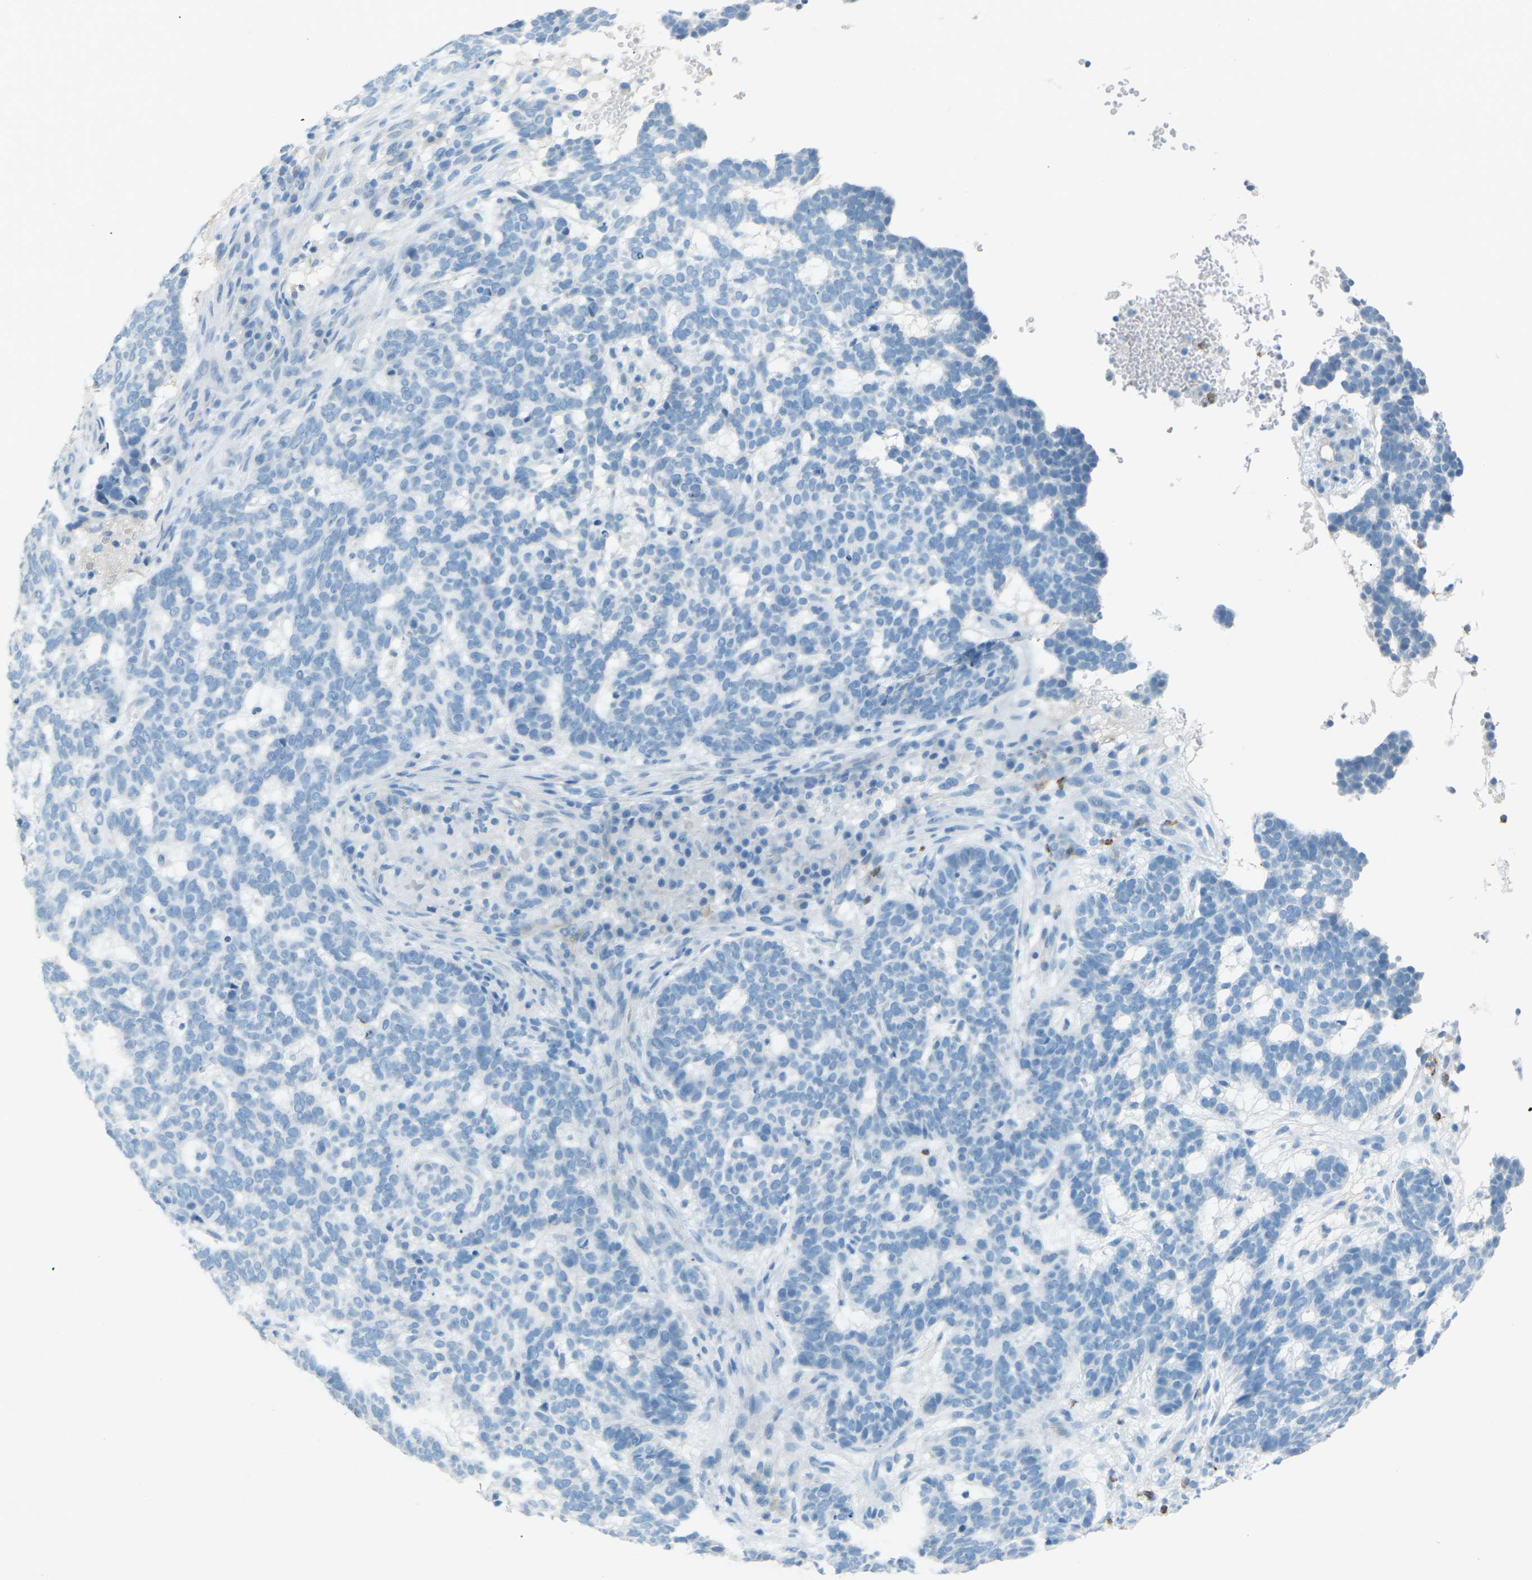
{"staining": {"intensity": "negative", "quantity": "none", "location": "none"}, "tissue": "skin cancer", "cell_type": "Tumor cells", "image_type": "cancer", "snomed": [{"axis": "morphology", "description": "Basal cell carcinoma"}, {"axis": "topography", "description": "Skin"}], "caption": "This is an immunohistochemistry (IHC) image of human skin cancer (basal cell carcinoma). There is no positivity in tumor cells.", "gene": "CDH16", "patient": {"sex": "male", "age": 85}}